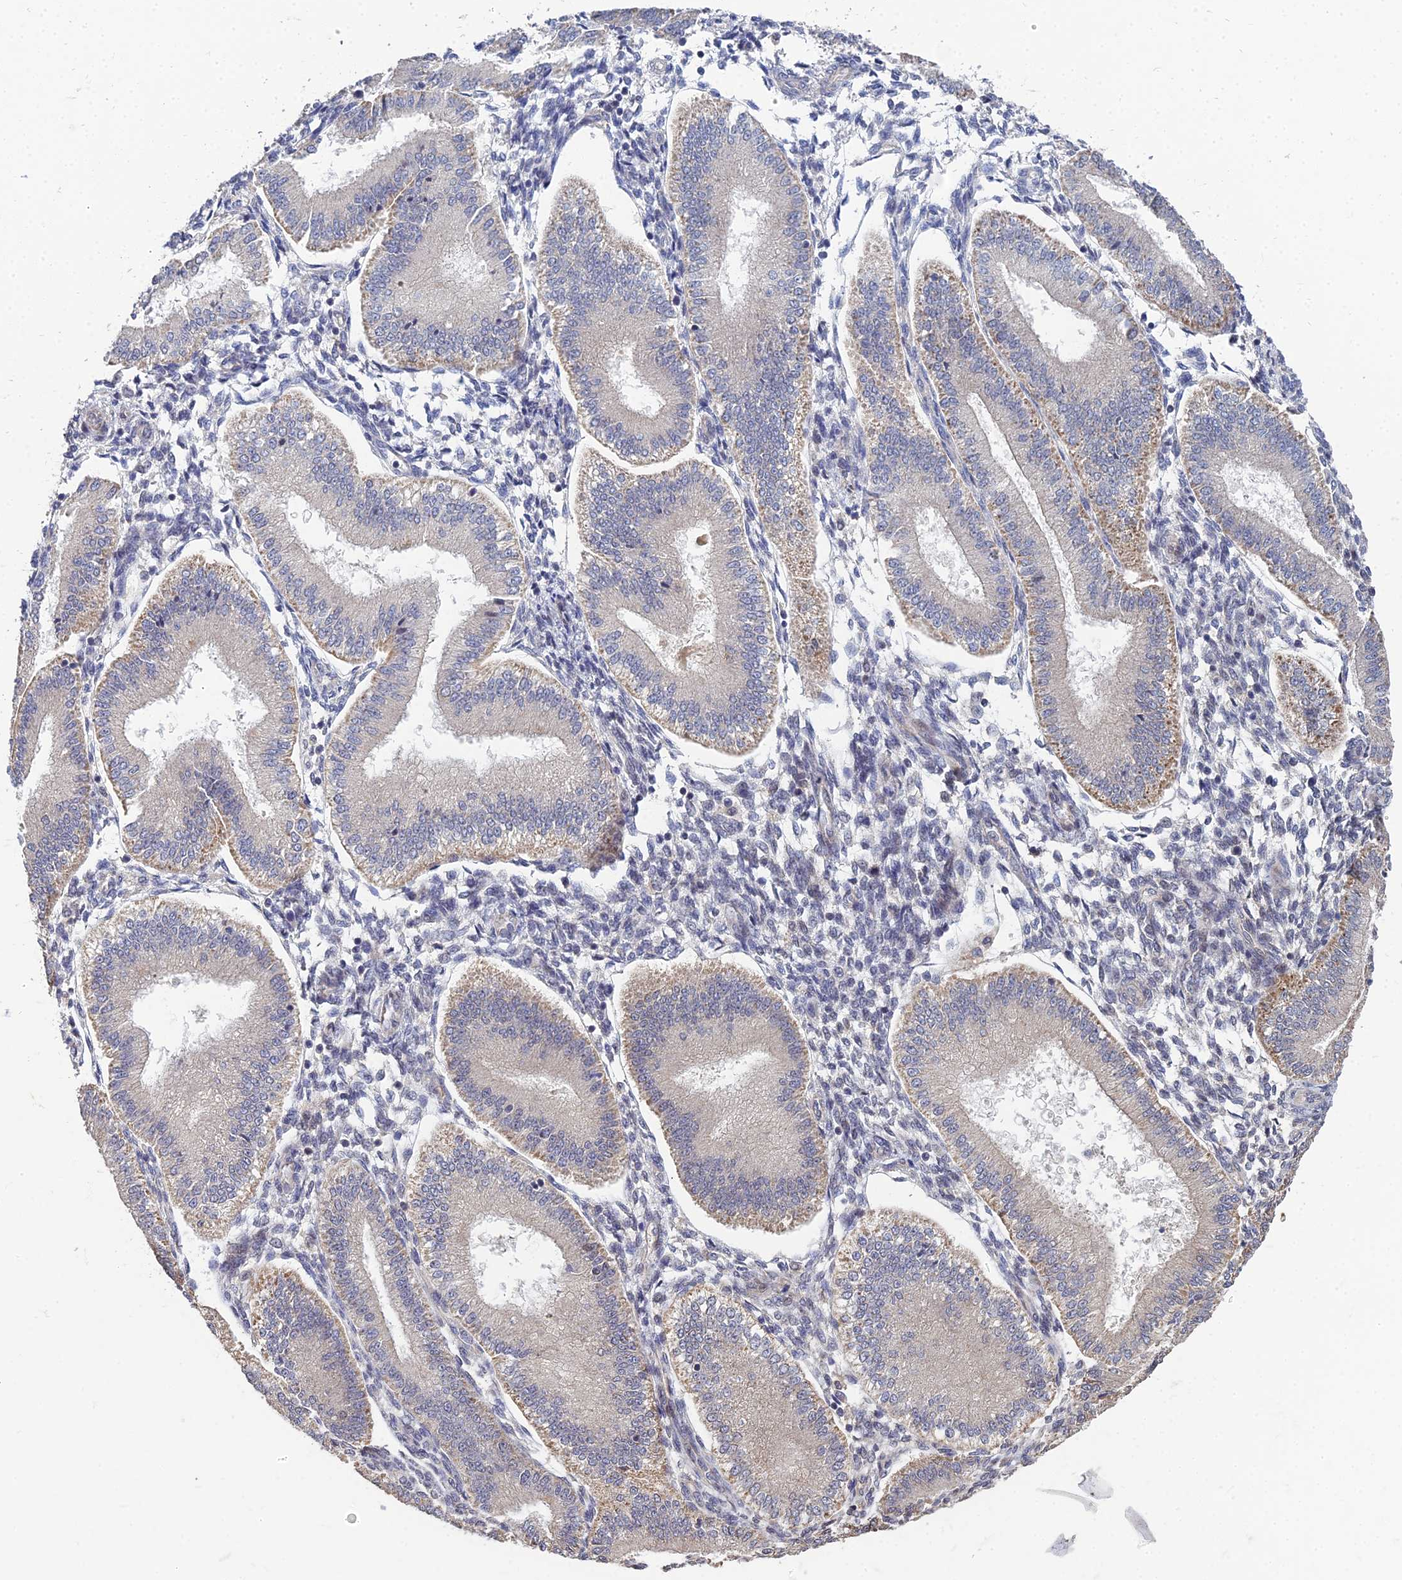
{"staining": {"intensity": "weak", "quantity": "<25%", "location": "nuclear"}, "tissue": "endometrium", "cell_type": "Cells in endometrial stroma", "image_type": "normal", "snomed": [{"axis": "morphology", "description": "Normal tissue, NOS"}, {"axis": "topography", "description": "Endometrium"}], "caption": "Image shows no protein staining in cells in endometrial stroma of benign endometrium.", "gene": "BIVM", "patient": {"sex": "female", "age": 39}}